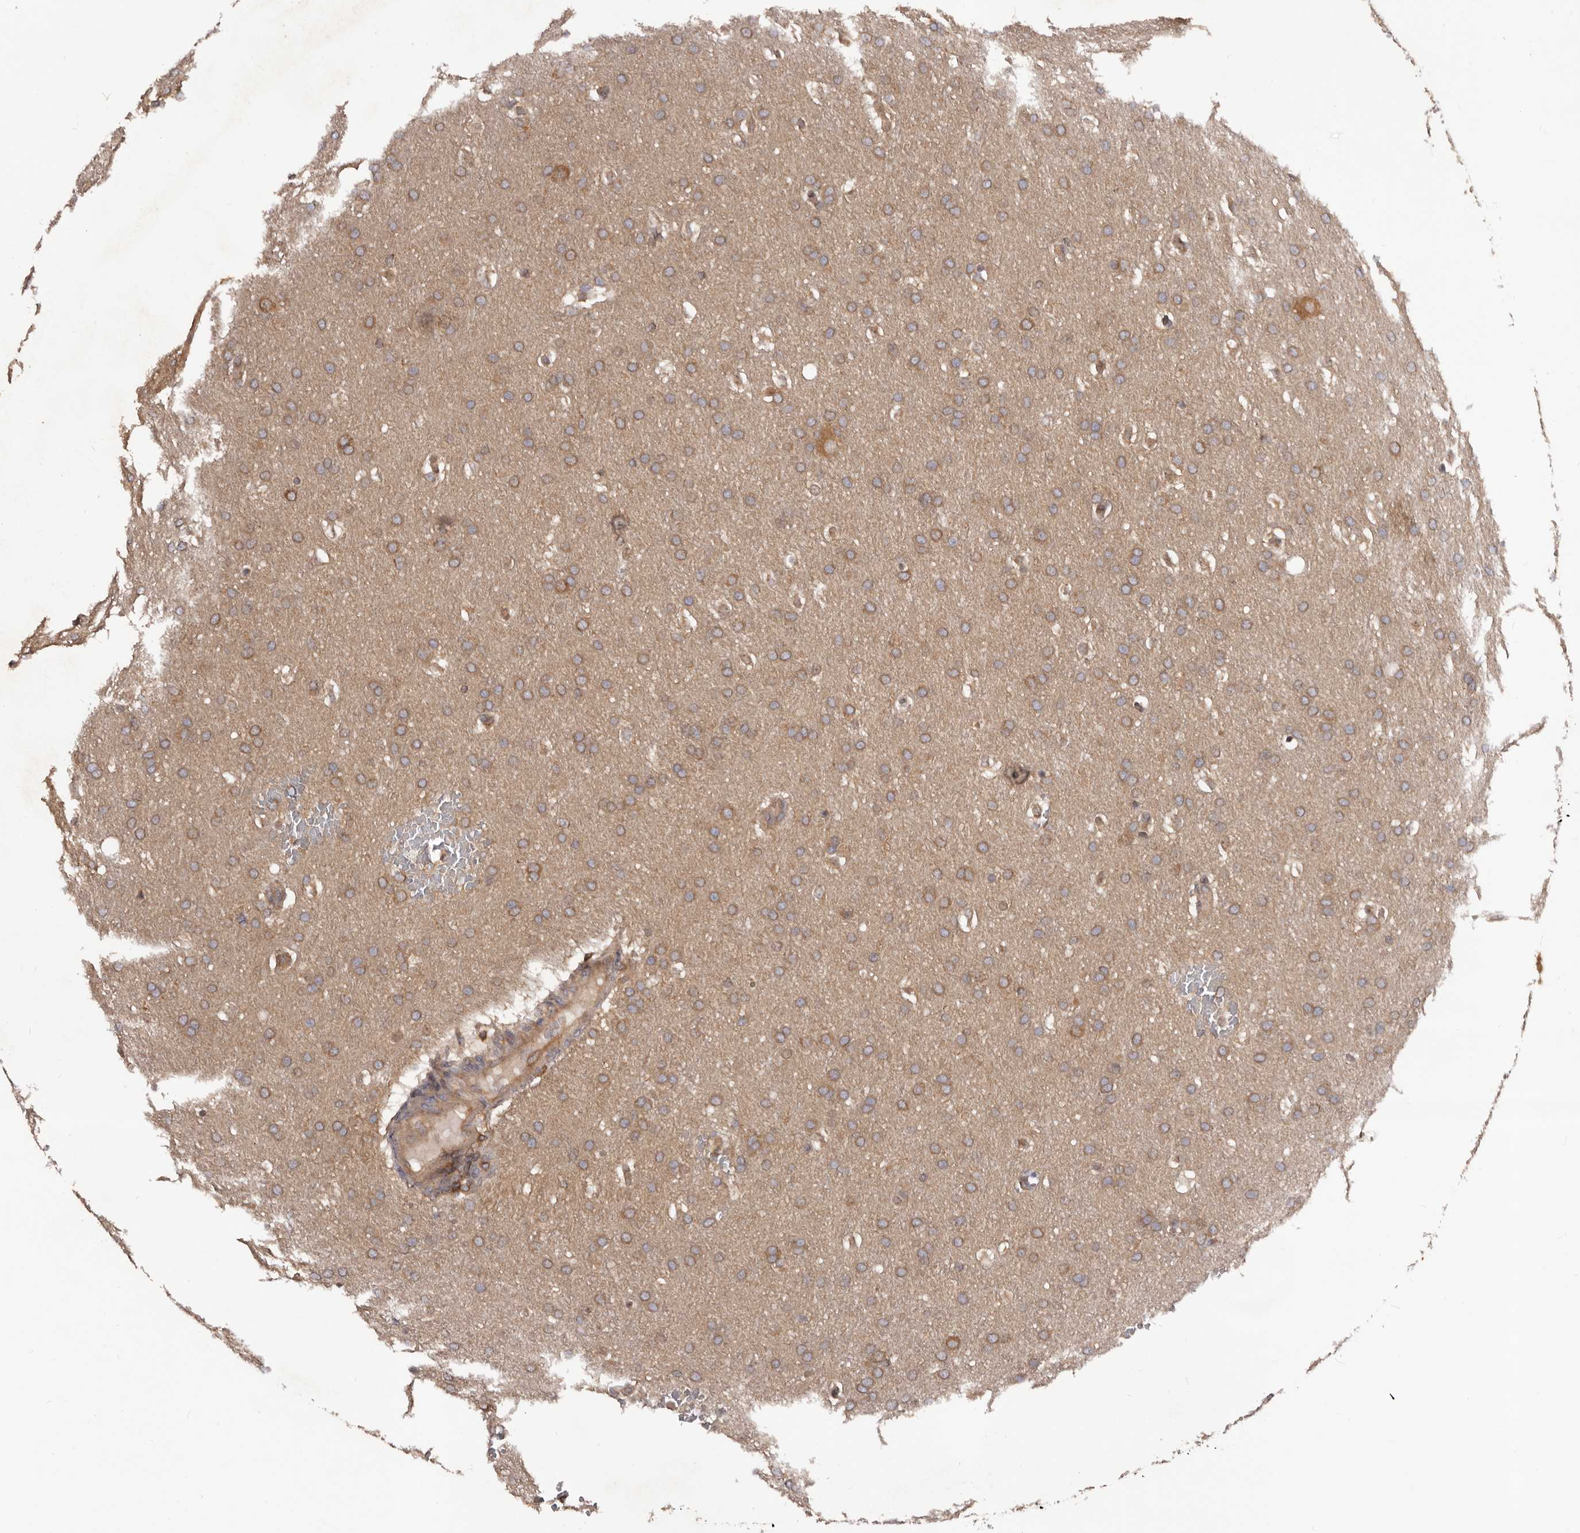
{"staining": {"intensity": "moderate", "quantity": ">75%", "location": "cytoplasmic/membranous"}, "tissue": "glioma", "cell_type": "Tumor cells", "image_type": "cancer", "snomed": [{"axis": "morphology", "description": "Glioma, malignant, Low grade"}, {"axis": "topography", "description": "Brain"}], "caption": "This is a histology image of immunohistochemistry staining of malignant glioma (low-grade), which shows moderate positivity in the cytoplasmic/membranous of tumor cells.", "gene": "HBS1L", "patient": {"sex": "female", "age": 37}}